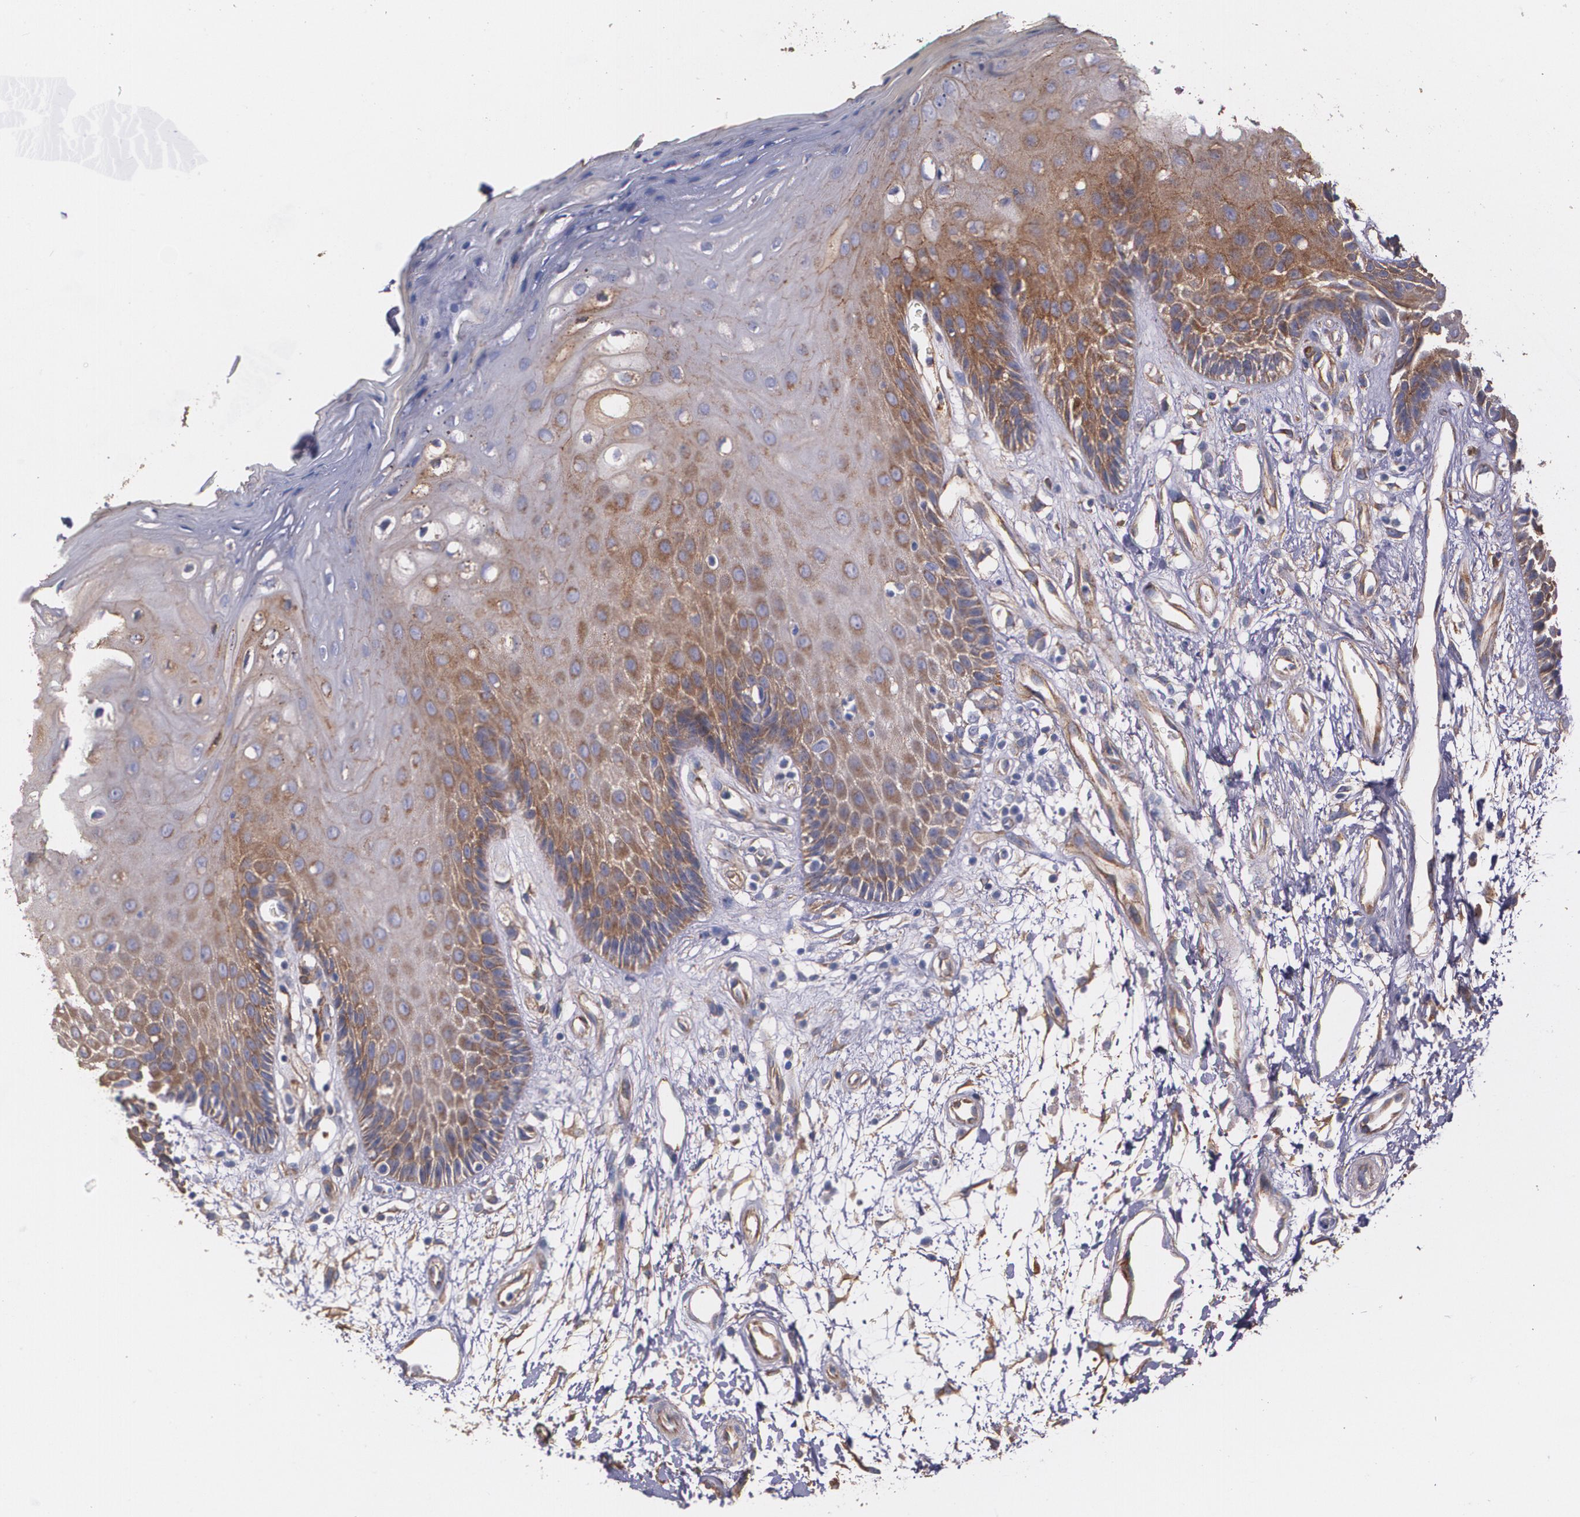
{"staining": {"intensity": "moderate", "quantity": "25%-75%", "location": "cytoplasmic/membranous"}, "tissue": "oral mucosa", "cell_type": "Squamous epithelial cells", "image_type": "normal", "snomed": [{"axis": "morphology", "description": "Normal tissue, NOS"}, {"axis": "morphology", "description": "Squamous cell carcinoma, NOS"}, {"axis": "topography", "description": "Skeletal muscle"}, {"axis": "topography", "description": "Oral tissue"}, {"axis": "topography", "description": "Head-Neck"}], "caption": "Immunohistochemistry (IHC) image of benign human oral mucosa stained for a protein (brown), which demonstrates medium levels of moderate cytoplasmic/membranous expression in approximately 25%-75% of squamous epithelial cells.", "gene": "TJP1", "patient": {"sex": "female", "age": 84}}